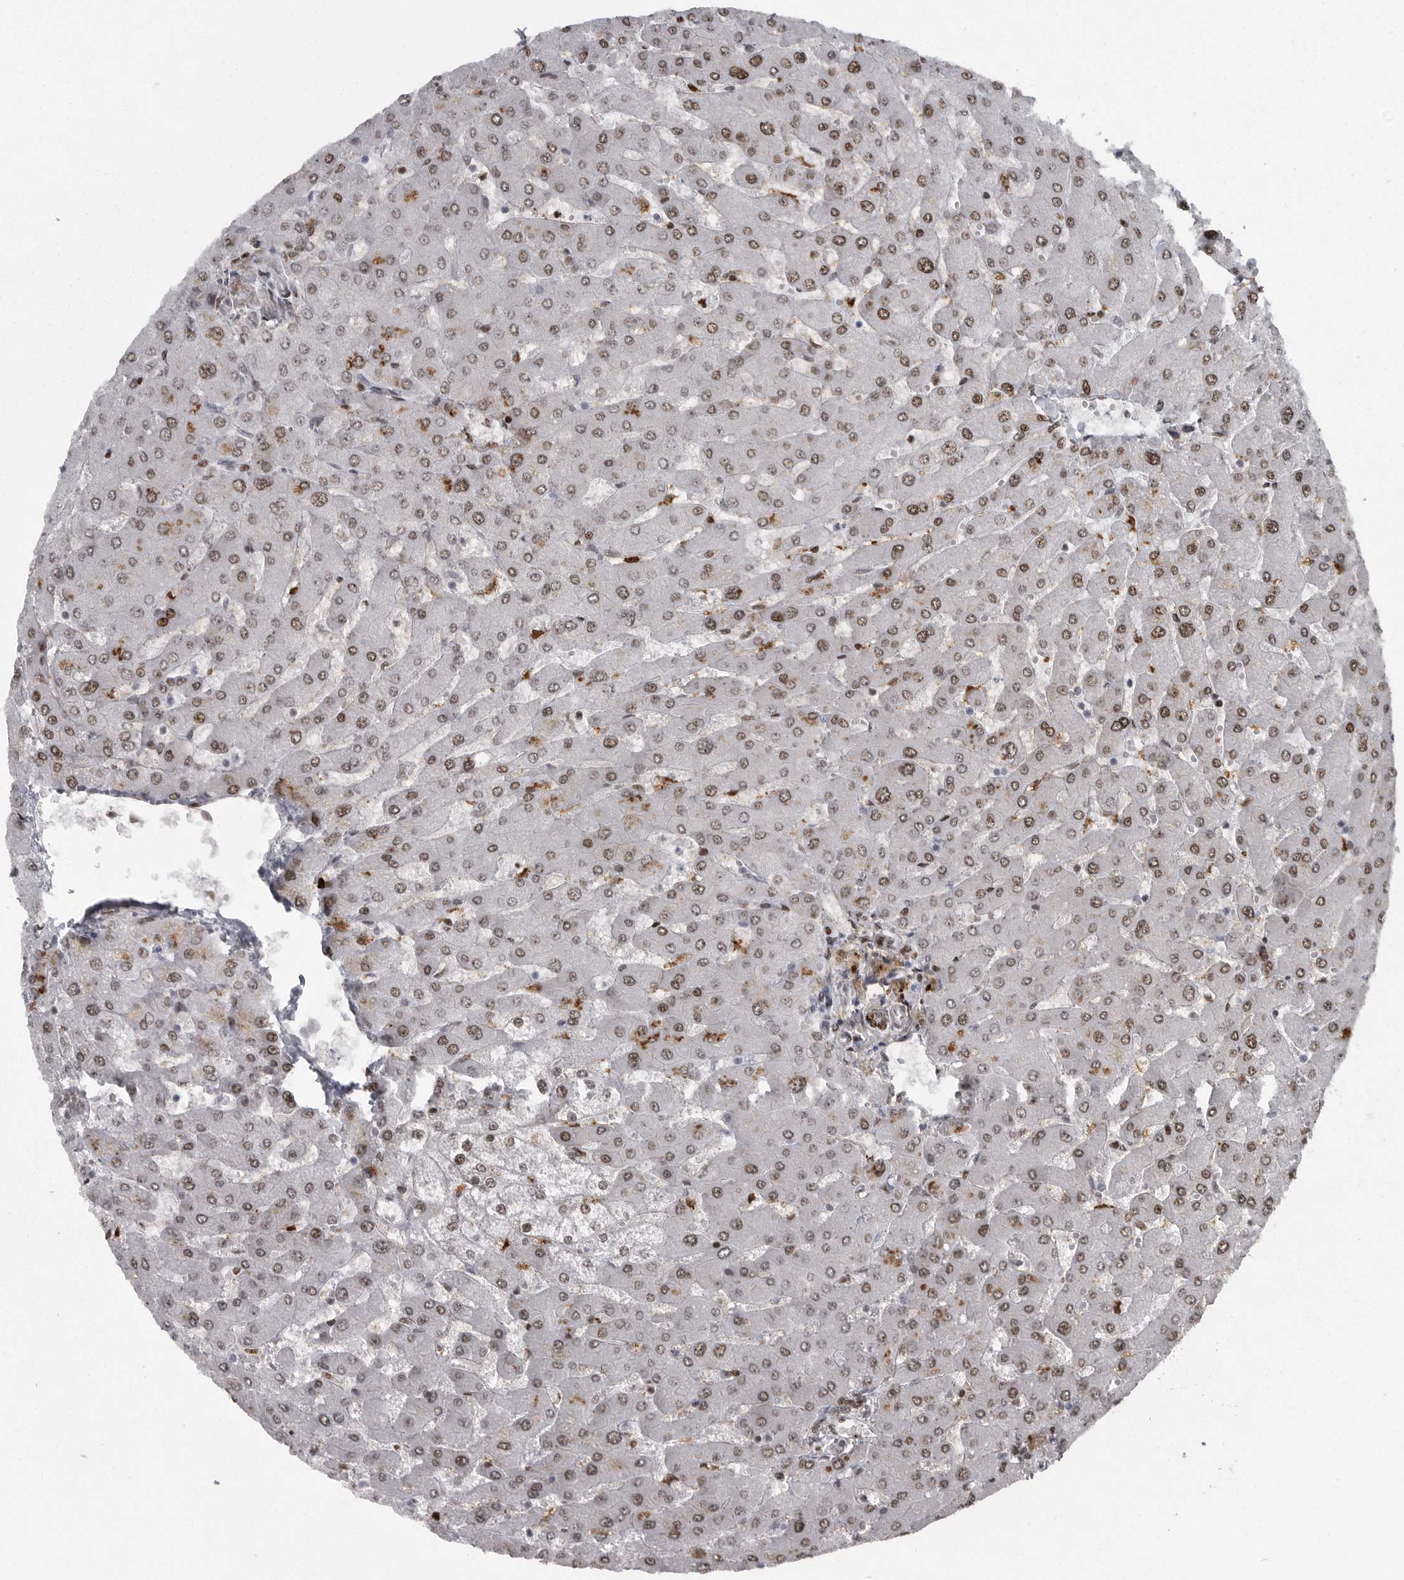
{"staining": {"intensity": "moderate", "quantity": "25%-75%", "location": "nuclear"}, "tissue": "liver", "cell_type": "Cholangiocytes", "image_type": "normal", "snomed": [{"axis": "morphology", "description": "Normal tissue, NOS"}, {"axis": "topography", "description": "Liver"}], "caption": "Immunohistochemical staining of unremarkable liver reveals medium levels of moderate nuclear staining in about 25%-75% of cholangiocytes.", "gene": "HMGN3", "patient": {"sex": "male", "age": 55}}